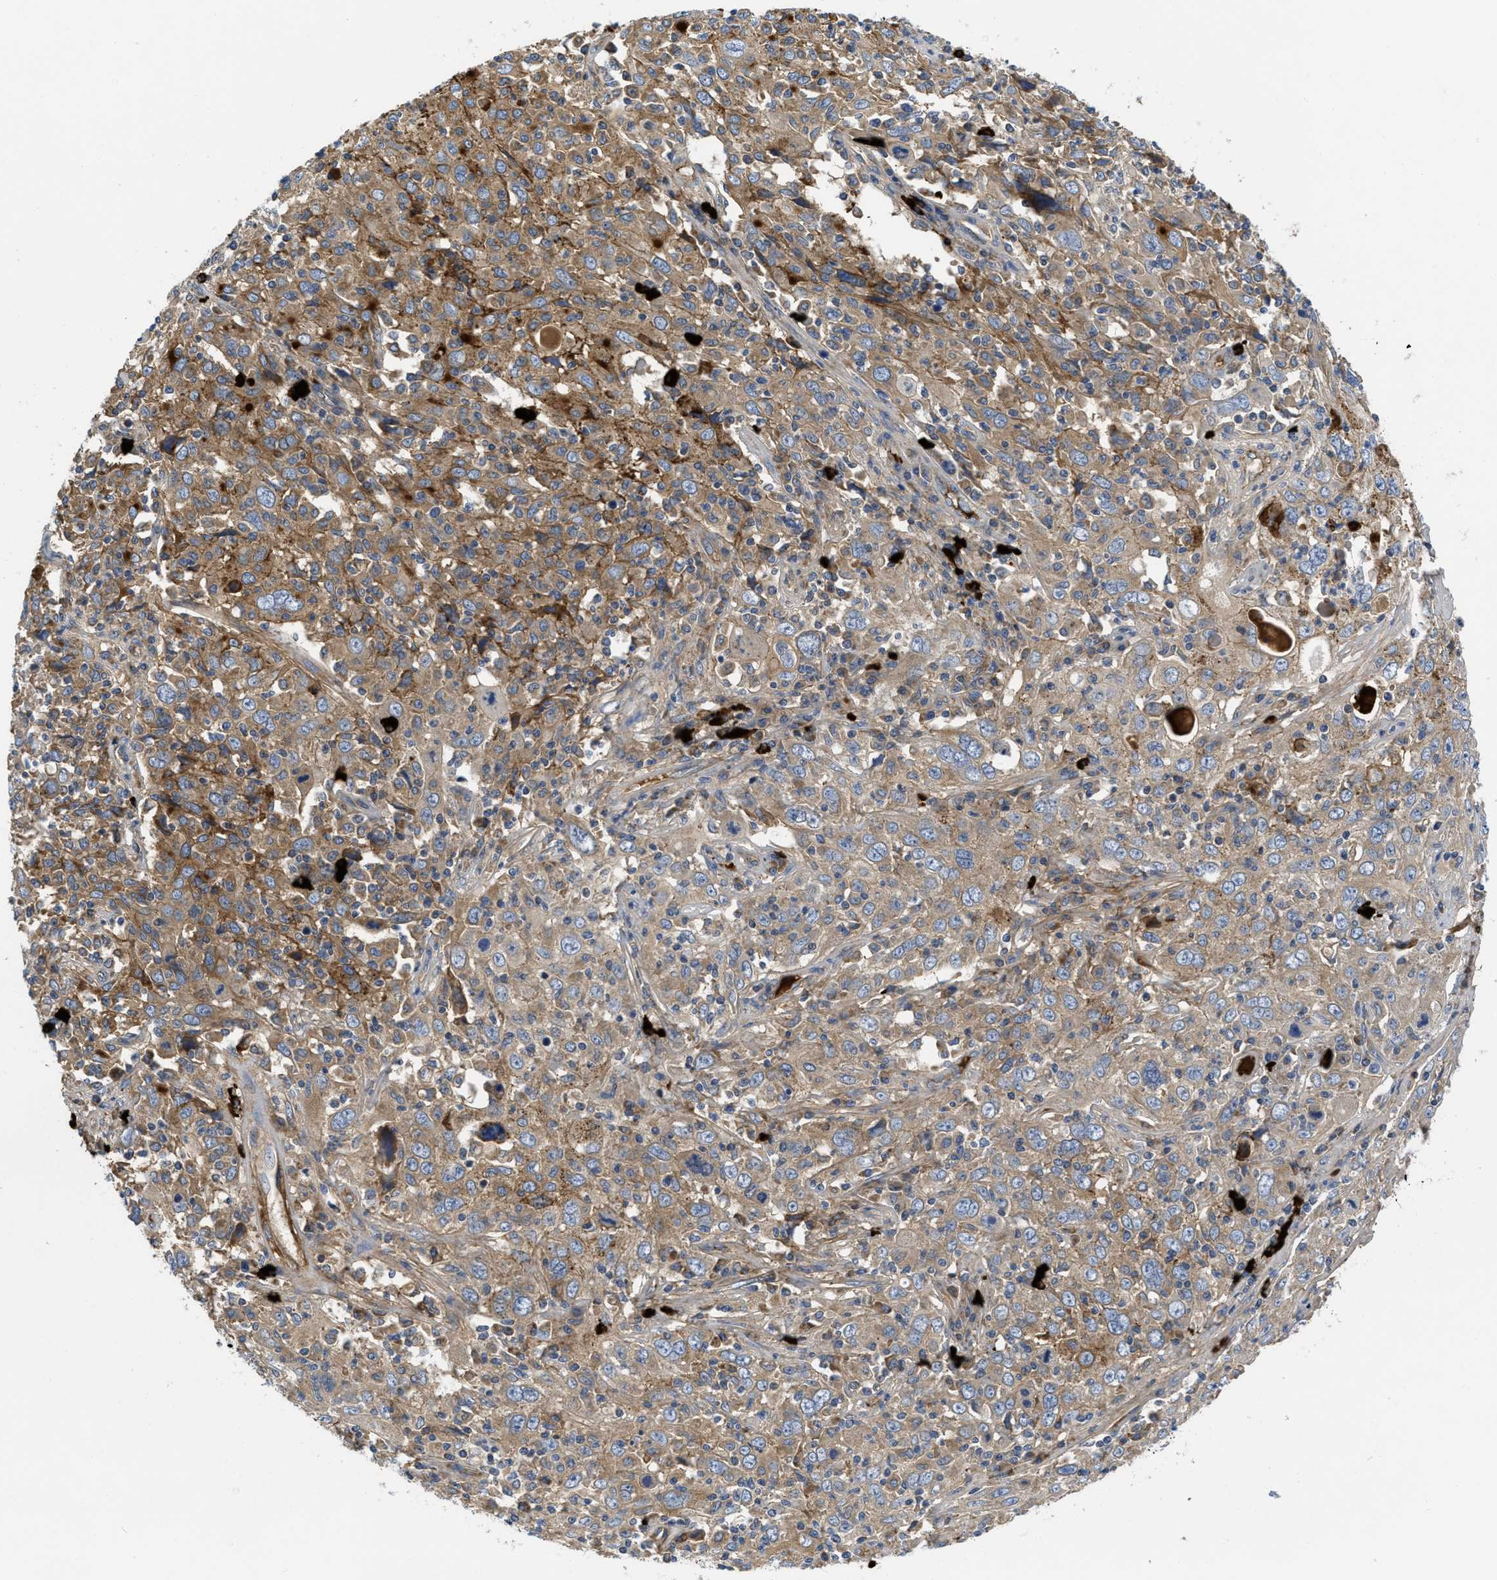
{"staining": {"intensity": "moderate", "quantity": ">75%", "location": "cytoplasmic/membranous"}, "tissue": "cervical cancer", "cell_type": "Tumor cells", "image_type": "cancer", "snomed": [{"axis": "morphology", "description": "Squamous cell carcinoma, NOS"}, {"axis": "topography", "description": "Cervix"}], "caption": "Immunohistochemical staining of cervical cancer exhibits medium levels of moderate cytoplasmic/membranous protein staining in about >75% of tumor cells.", "gene": "GALK1", "patient": {"sex": "female", "age": 46}}